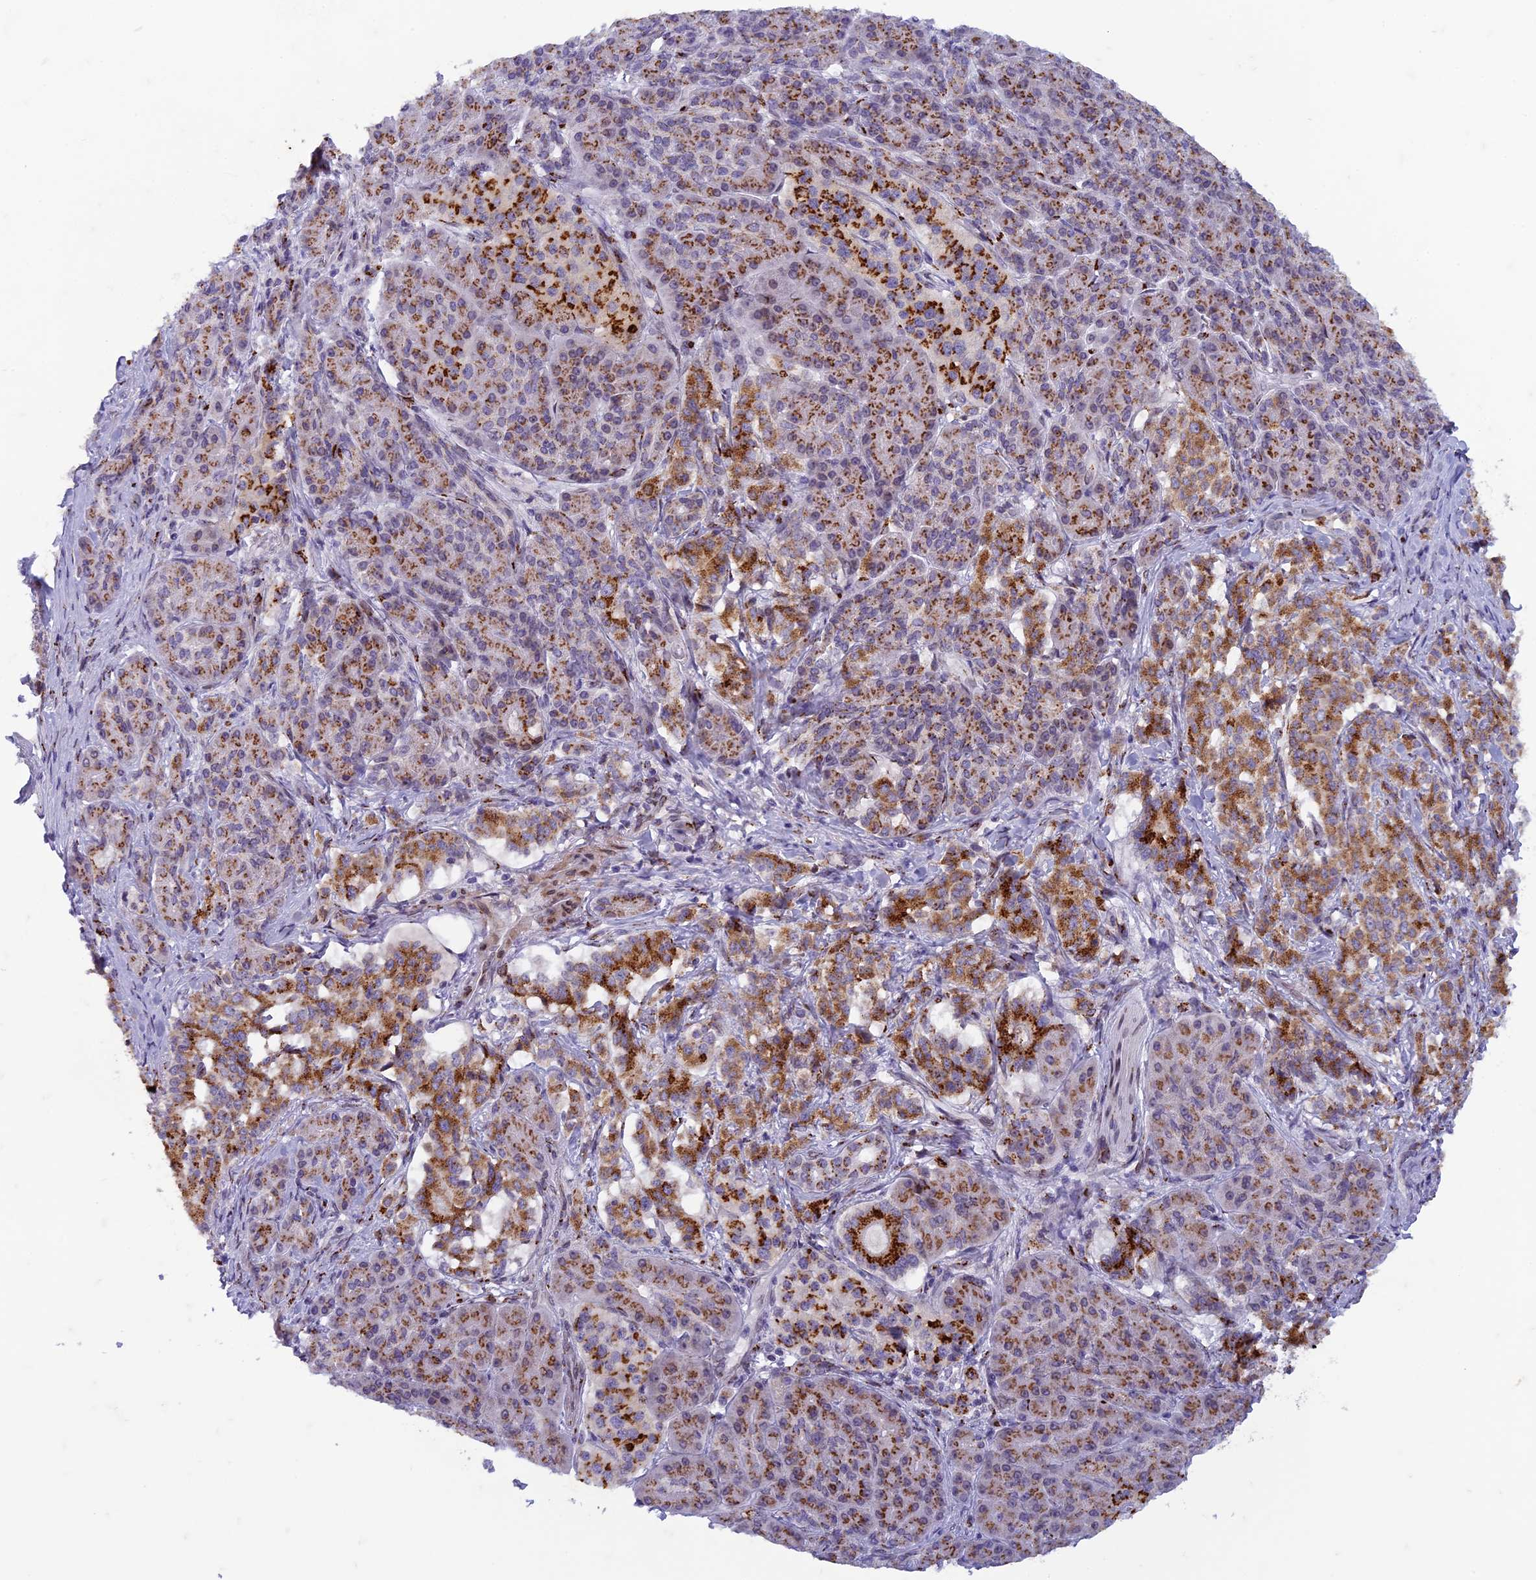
{"staining": {"intensity": "strong", "quantity": ">75%", "location": "cytoplasmic/membranous"}, "tissue": "pancreatic cancer", "cell_type": "Tumor cells", "image_type": "cancer", "snomed": [{"axis": "morphology", "description": "Adenocarcinoma, NOS"}, {"axis": "topography", "description": "Pancreas"}], "caption": "Strong cytoplasmic/membranous protein expression is present in about >75% of tumor cells in pancreatic cancer (adenocarcinoma).", "gene": "FAM3C", "patient": {"sex": "female", "age": 74}}